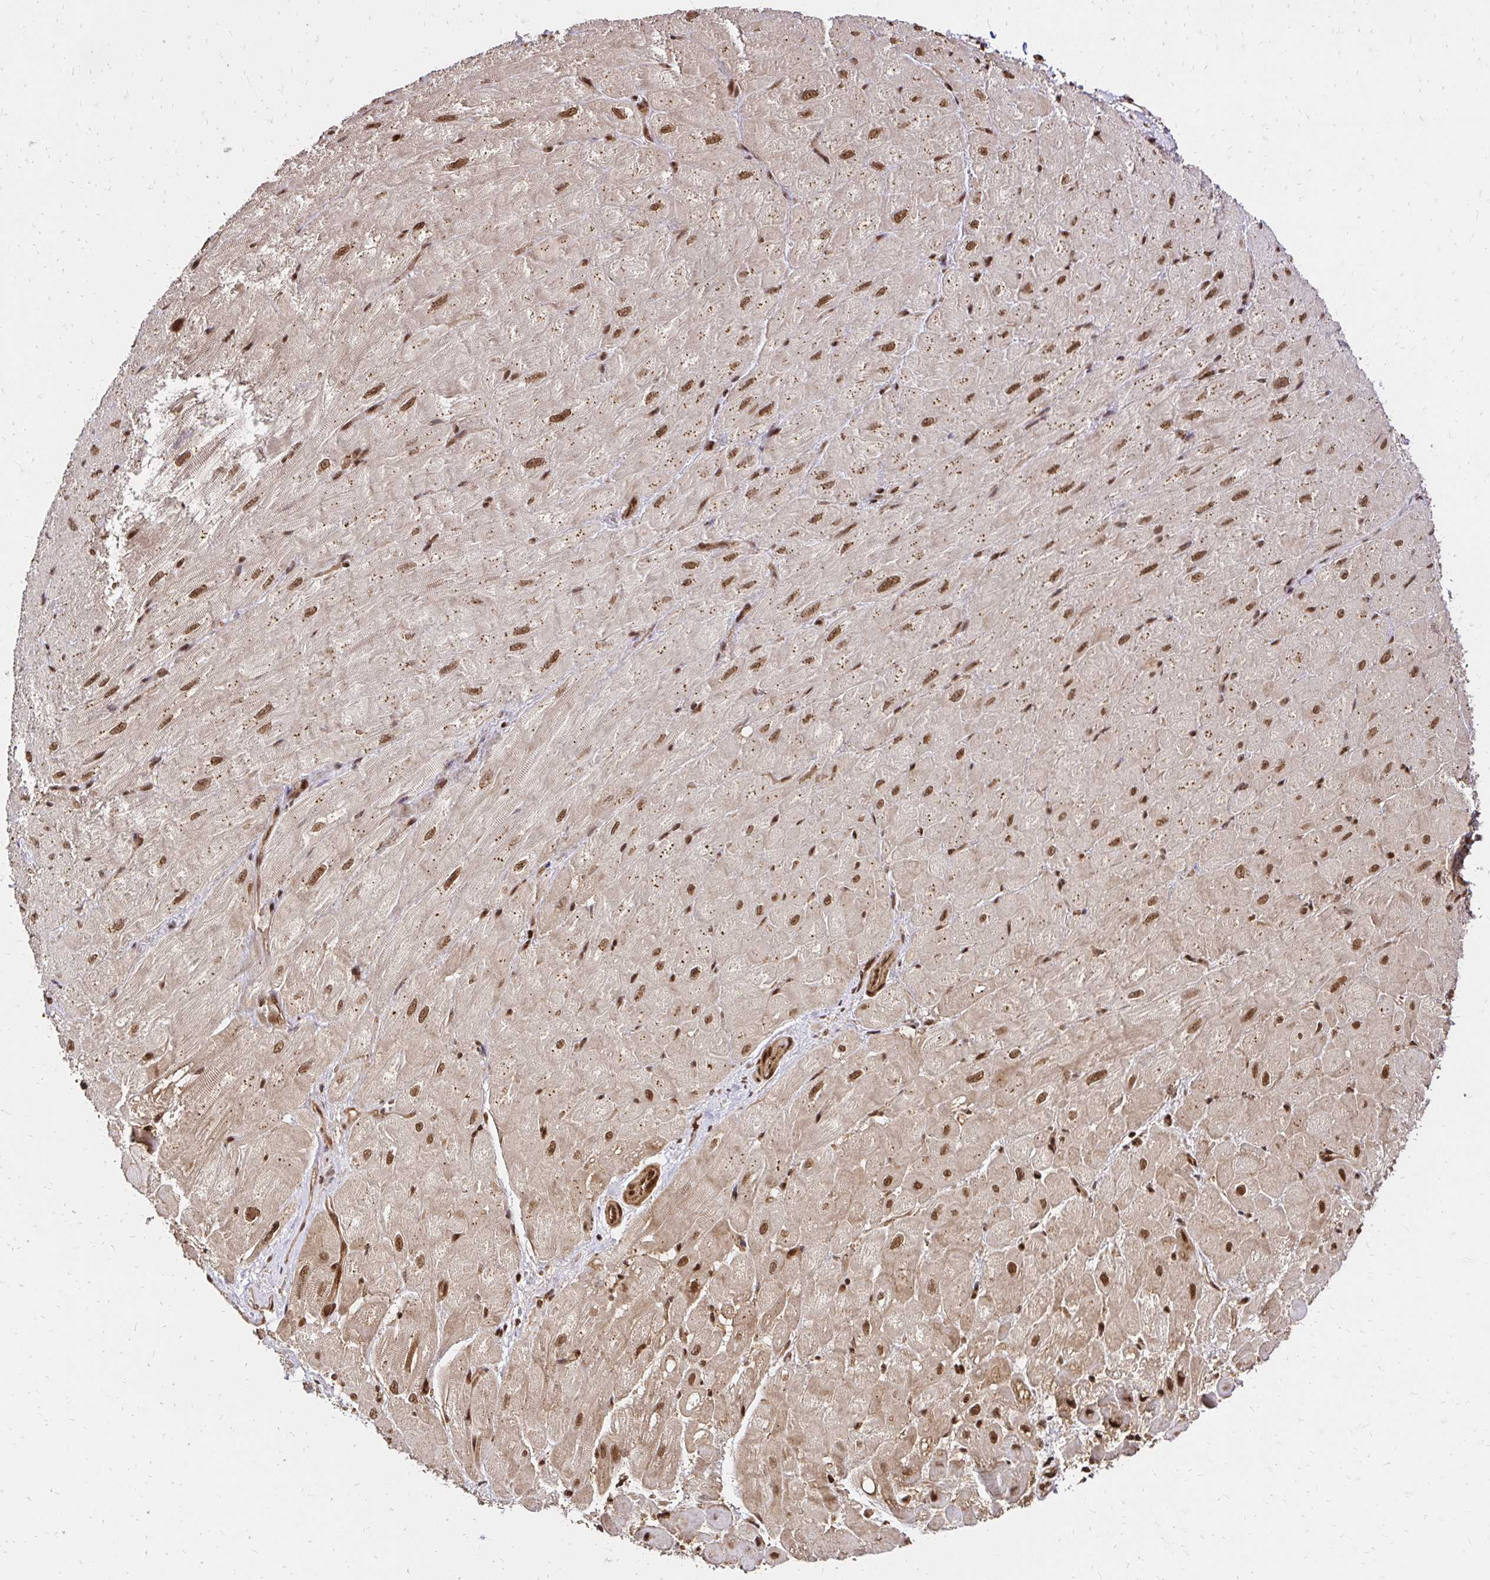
{"staining": {"intensity": "strong", "quantity": ">75%", "location": "cytoplasmic/membranous,nuclear"}, "tissue": "heart muscle", "cell_type": "Cardiomyocytes", "image_type": "normal", "snomed": [{"axis": "morphology", "description": "Normal tissue, NOS"}, {"axis": "topography", "description": "Heart"}], "caption": "High-power microscopy captured an immunohistochemistry micrograph of benign heart muscle, revealing strong cytoplasmic/membranous,nuclear expression in about >75% of cardiomyocytes. (DAB = brown stain, brightfield microscopy at high magnification).", "gene": "GLYR1", "patient": {"sex": "male", "age": 62}}